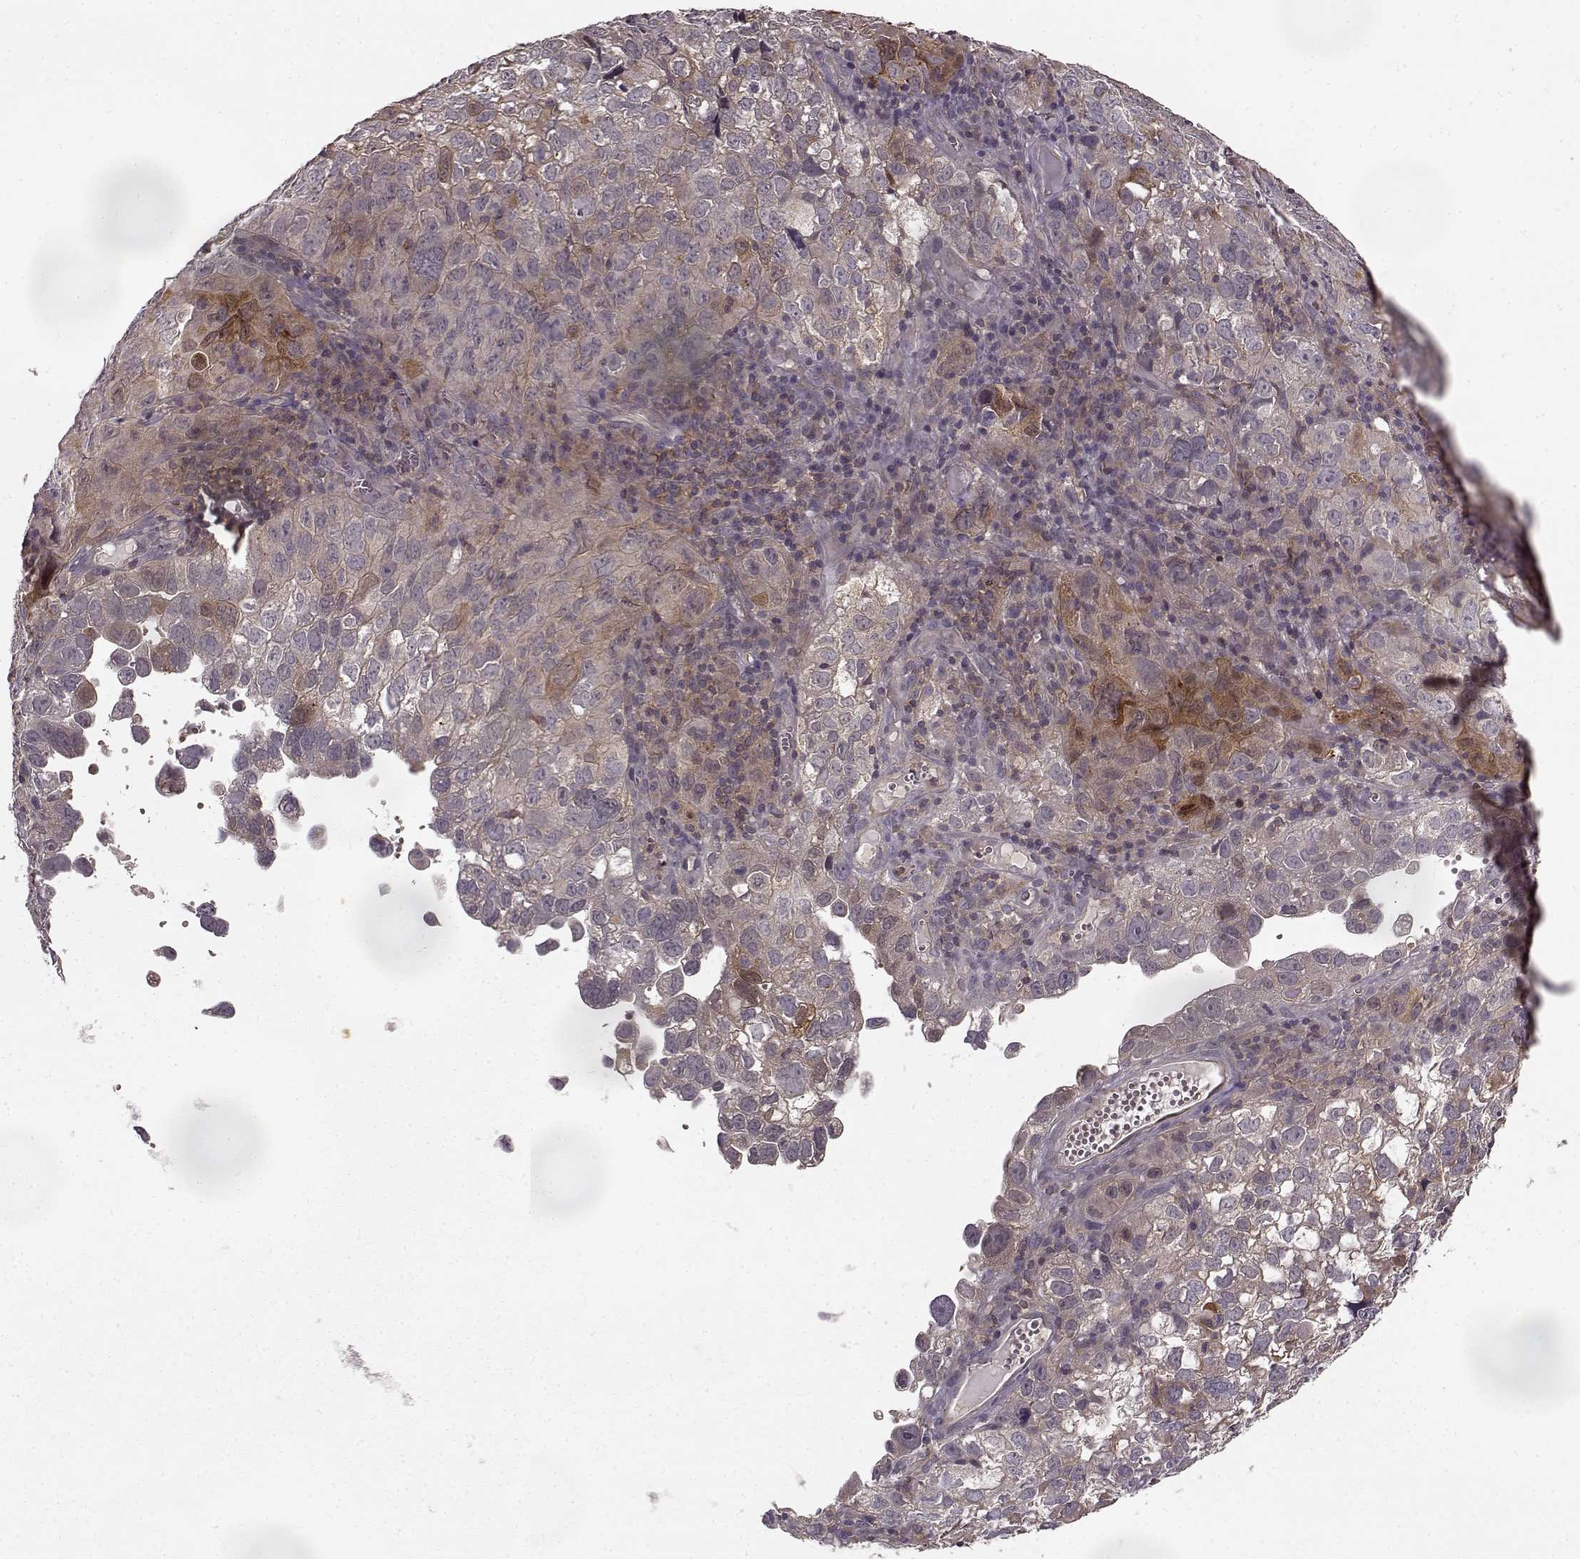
{"staining": {"intensity": "weak", "quantity": ">75%", "location": "cytoplasmic/membranous"}, "tissue": "cervical cancer", "cell_type": "Tumor cells", "image_type": "cancer", "snomed": [{"axis": "morphology", "description": "Squamous cell carcinoma, NOS"}, {"axis": "topography", "description": "Cervix"}], "caption": "Protein expression analysis of human squamous cell carcinoma (cervical) reveals weak cytoplasmic/membranous expression in approximately >75% of tumor cells. Using DAB (brown) and hematoxylin (blue) stains, captured at high magnification using brightfield microscopy.", "gene": "IFRD2", "patient": {"sex": "female", "age": 55}}